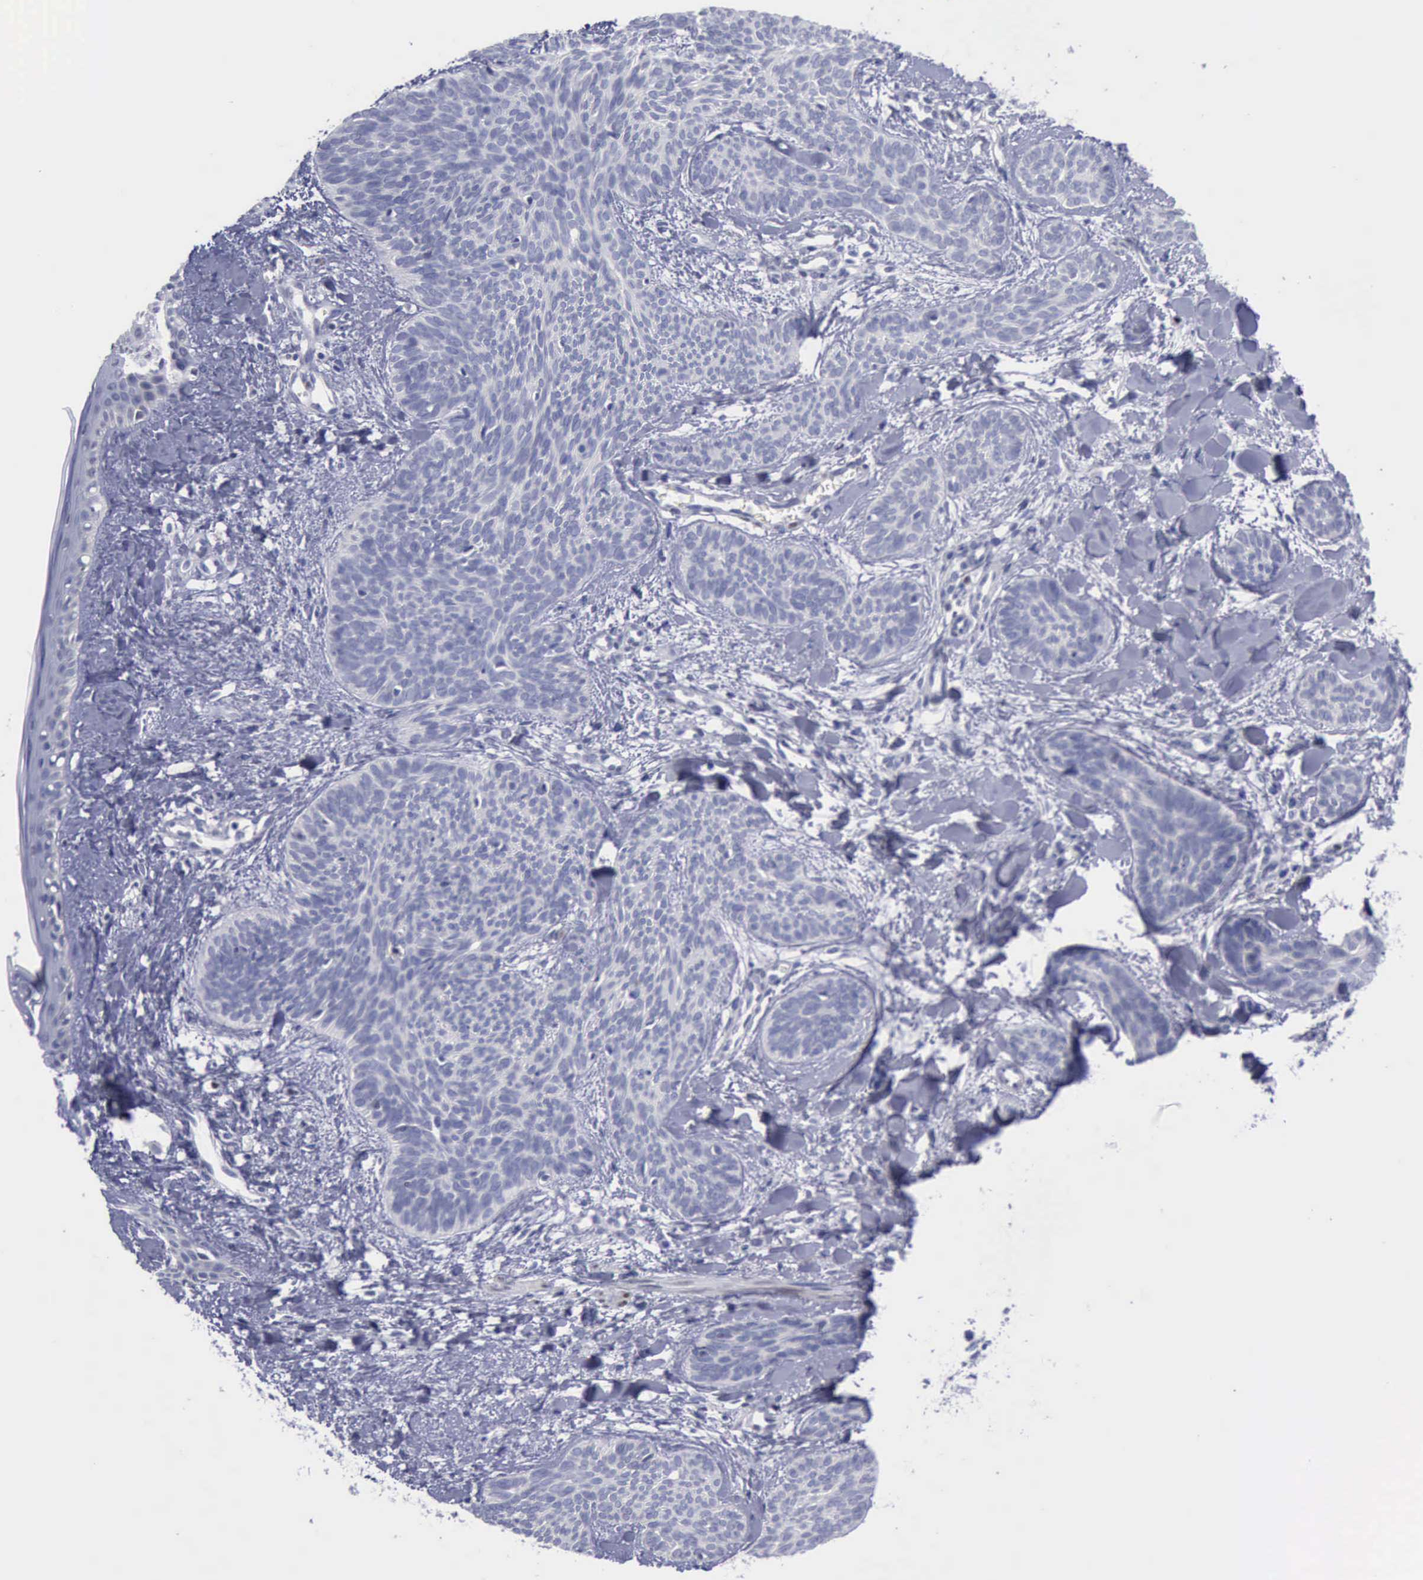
{"staining": {"intensity": "negative", "quantity": "none", "location": "none"}, "tissue": "skin cancer", "cell_type": "Tumor cells", "image_type": "cancer", "snomed": [{"axis": "morphology", "description": "Basal cell carcinoma"}, {"axis": "topography", "description": "Skin"}], "caption": "Immunohistochemical staining of human skin cancer (basal cell carcinoma) displays no significant staining in tumor cells.", "gene": "SATB2", "patient": {"sex": "female", "age": 81}}